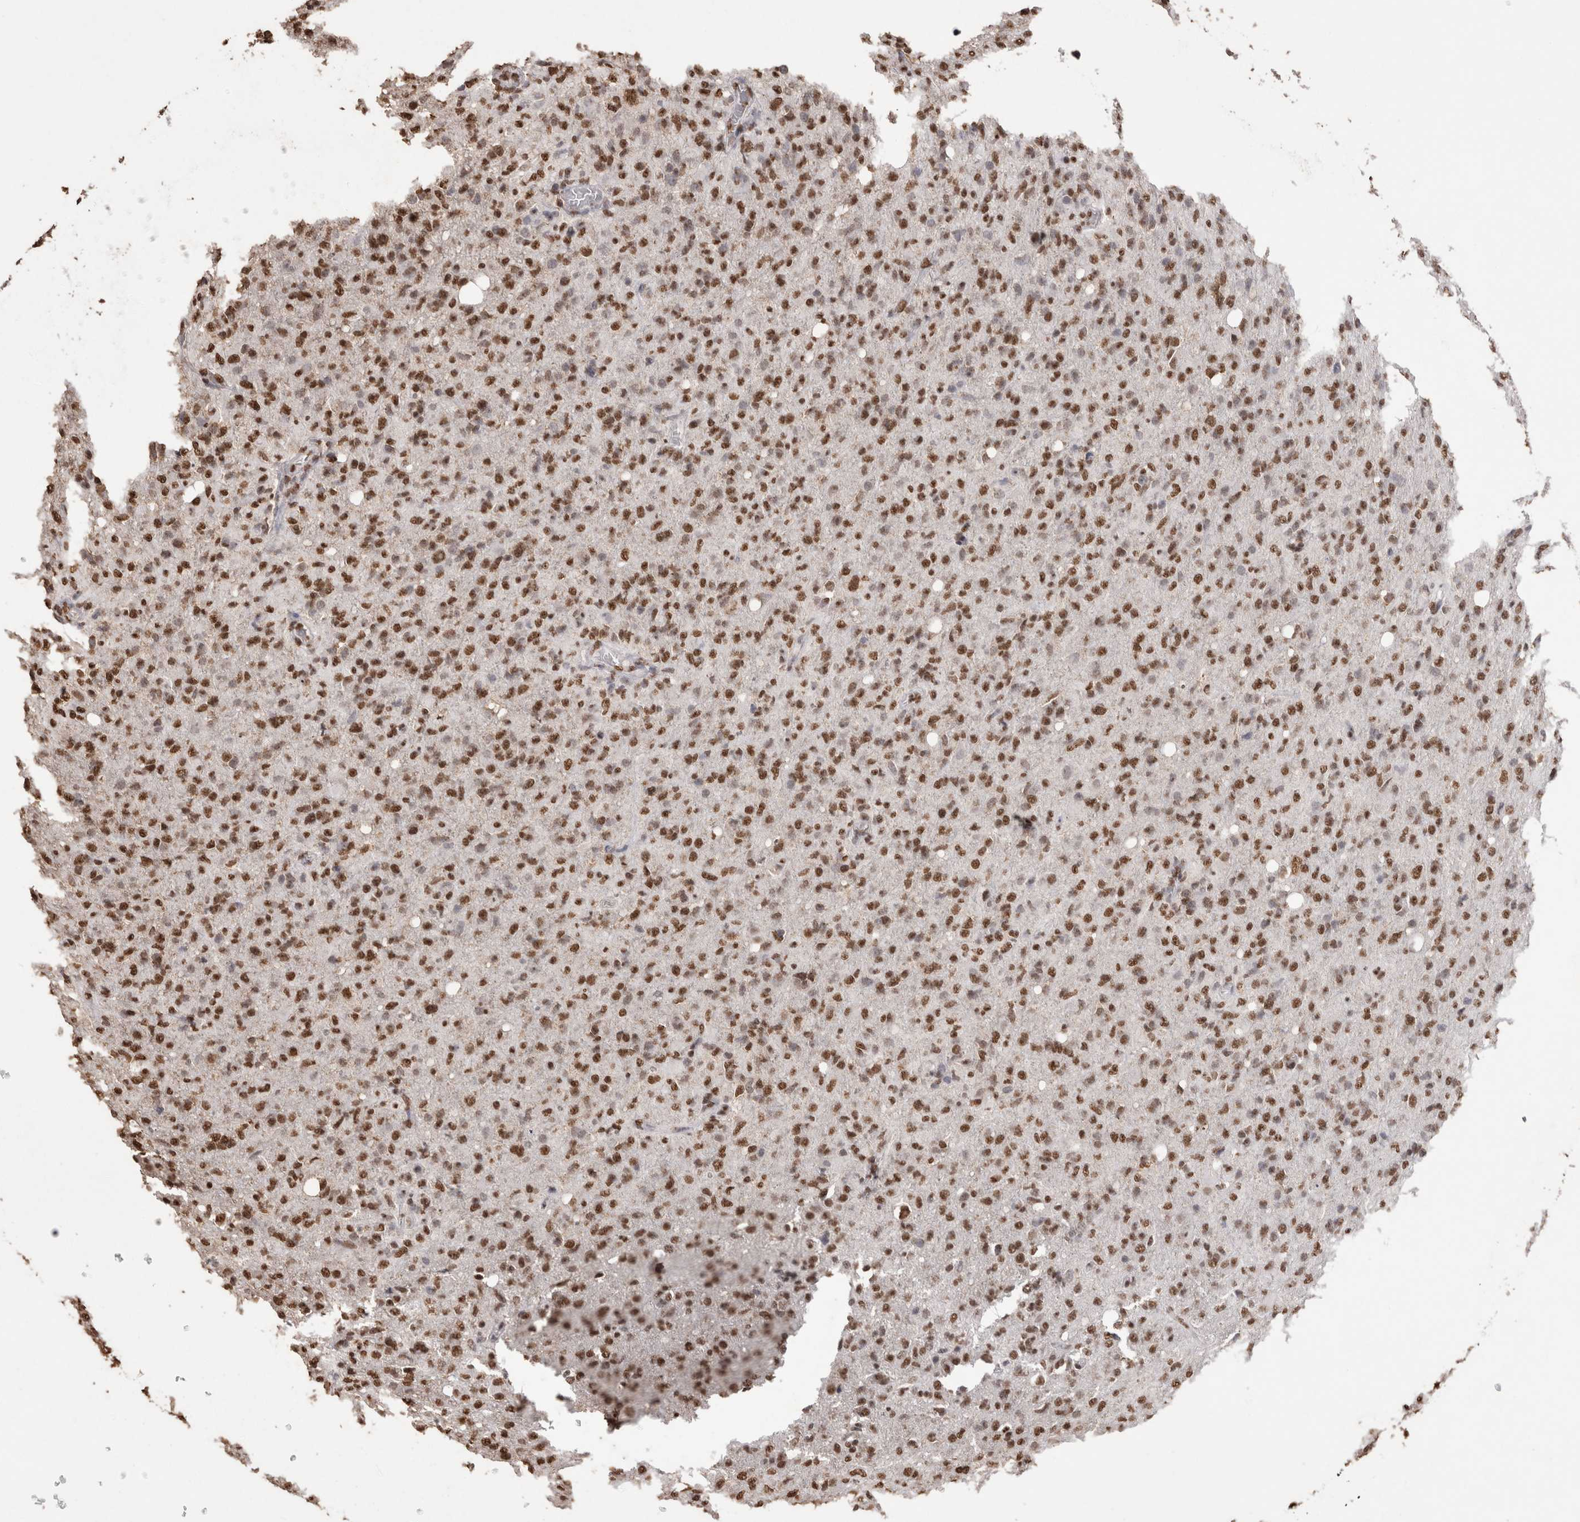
{"staining": {"intensity": "moderate", "quantity": ">75%", "location": "nuclear"}, "tissue": "glioma", "cell_type": "Tumor cells", "image_type": "cancer", "snomed": [{"axis": "morphology", "description": "Glioma, malignant, High grade"}, {"axis": "topography", "description": "Brain"}], "caption": "There is medium levels of moderate nuclear positivity in tumor cells of glioma, as demonstrated by immunohistochemical staining (brown color).", "gene": "NTHL1", "patient": {"sex": "female", "age": 57}}